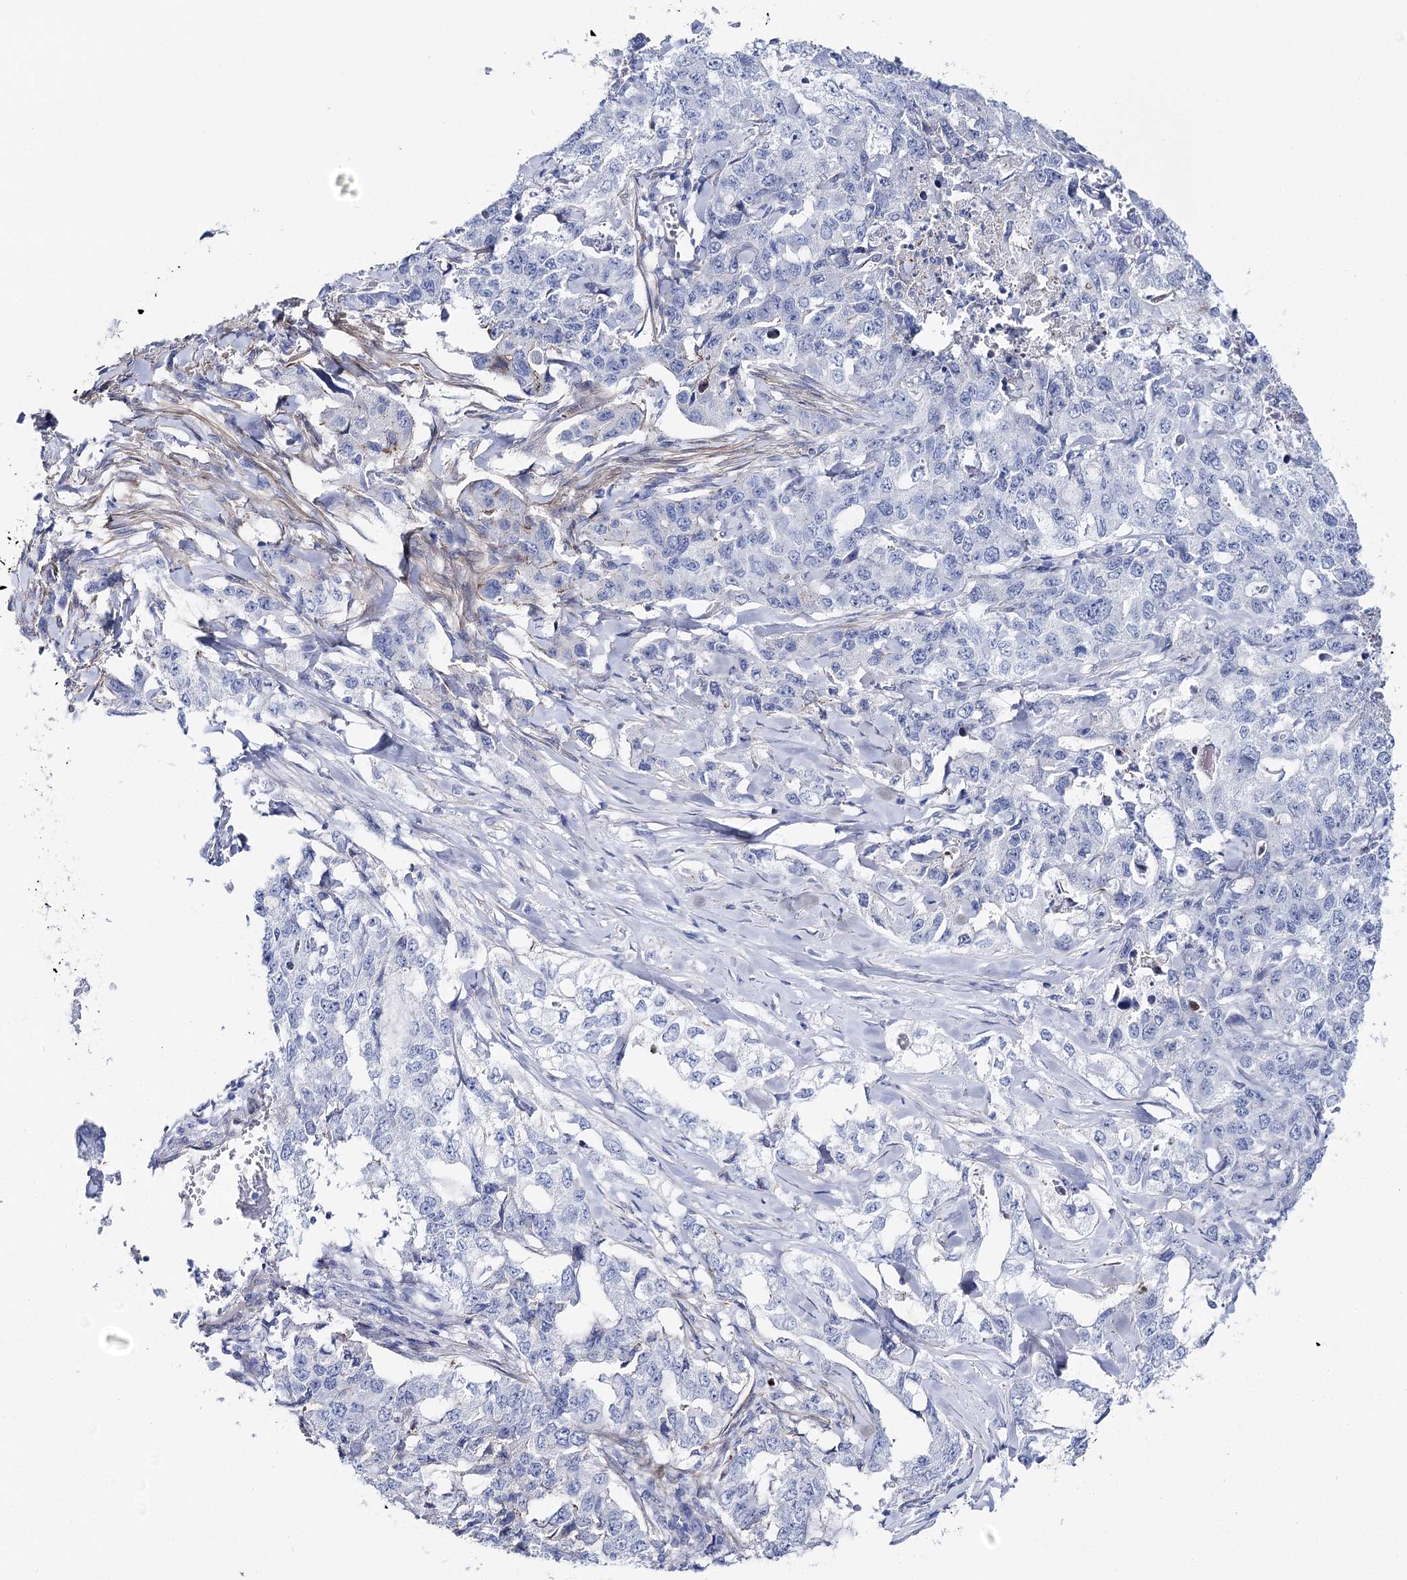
{"staining": {"intensity": "negative", "quantity": "none", "location": "none"}, "tissue": "lung cancer", "cell_type": "Tumor cells", "image_type": "cancer", "snomed": [{"axis": "morphology", "description": "Adenocarcinoma, NOS"}, {"axis": "topography", "description": "Lung"}], "caption": "The photomicrograph exhibits no significant expression in tumor cells of lung cancer.", "gene": "ANKRD23", "patient": {"sex": "female", "age": 51}}